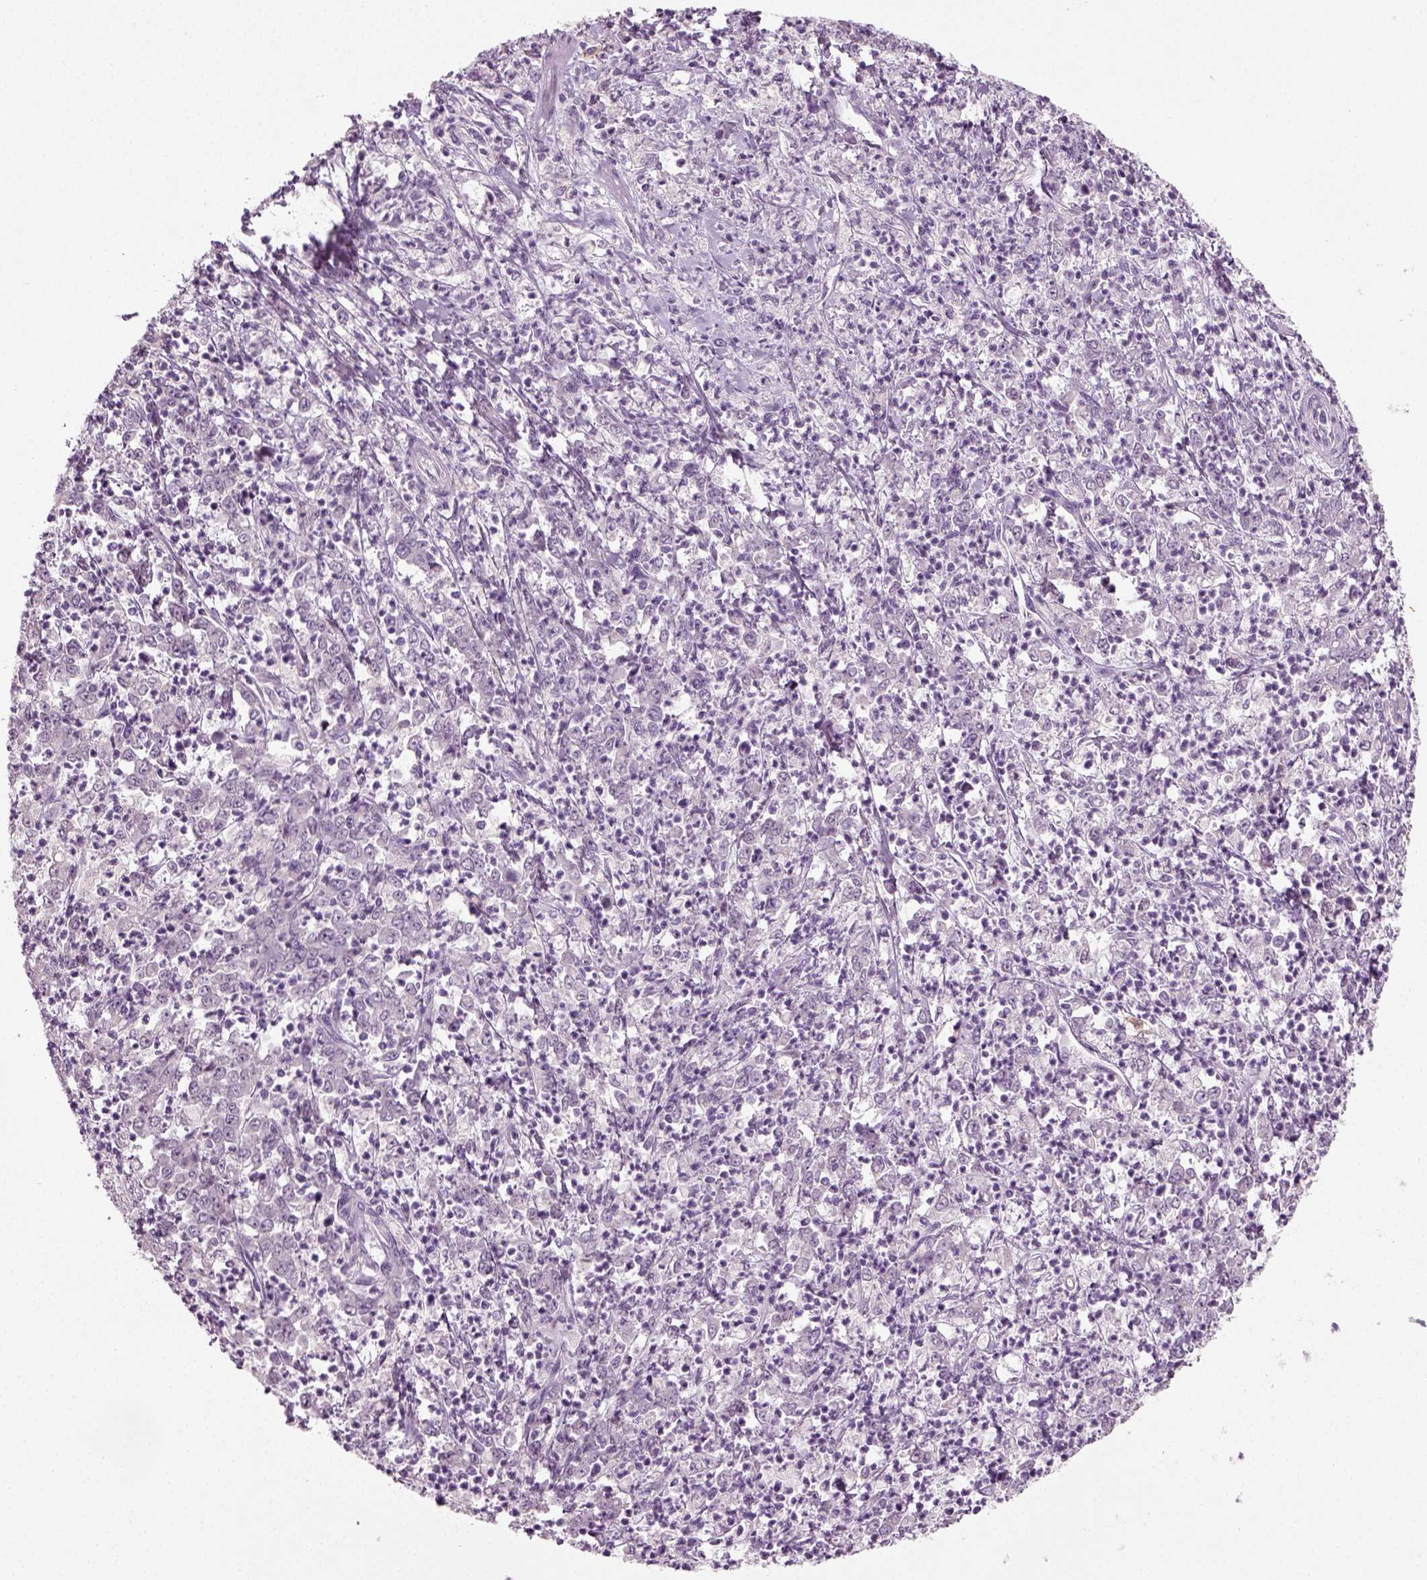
{"staining": {"intensity": "negative", "quantity": "none", "location": "none"}, "tissue": "stomach cancer", "cell_type": "Tumor cells", "image_type": "cancer", "snomed": [{"axis": "morphology", "description": "Adenocarcinoma, NOS"}, {"axis": "topography", "description": "Stomach, lower"}], "caption": "Histopathology image shows no protein positivity in tumor cells of stomach cancer tissue.", "gene": "SYNGAP1", "patient": {"sex": "female", "age": 71}}